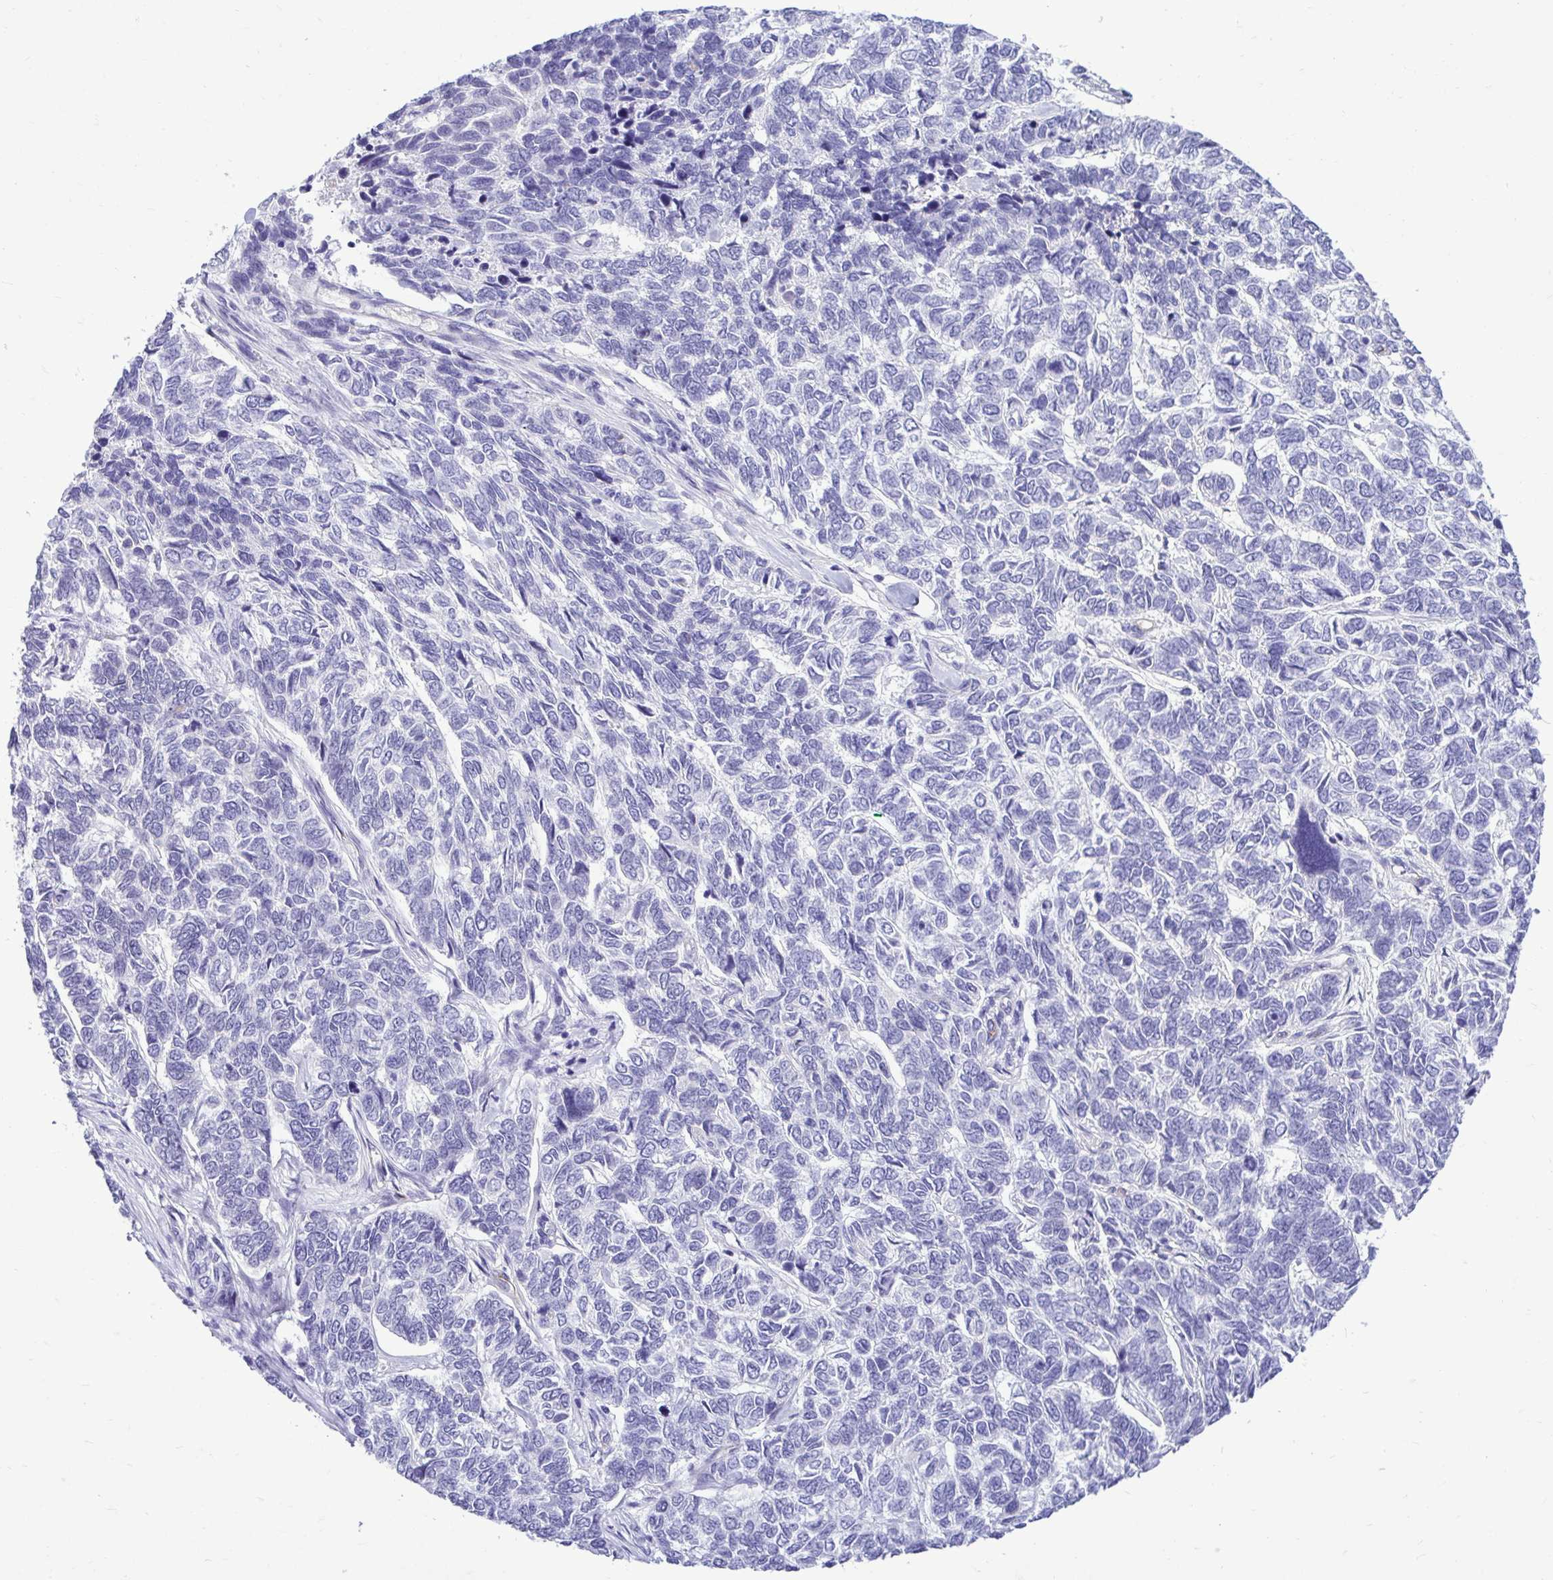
{"staining": {"intensity": "negative", "quantity": "none", "location": "none"}, "tissue": "skin cancer", "cell_type": "Tumor cells", "image_type": "cancer", "snomed": [{"axis": "morphology", "description": "Basal cell carcinoma"}, {"axis": "topography", "description": "Skin"}], "caption": "Tumor cells show no significant protein staining in skin cancer.", "gene": "ABCG2", "patient": {"sex": "female", "age": 65}}